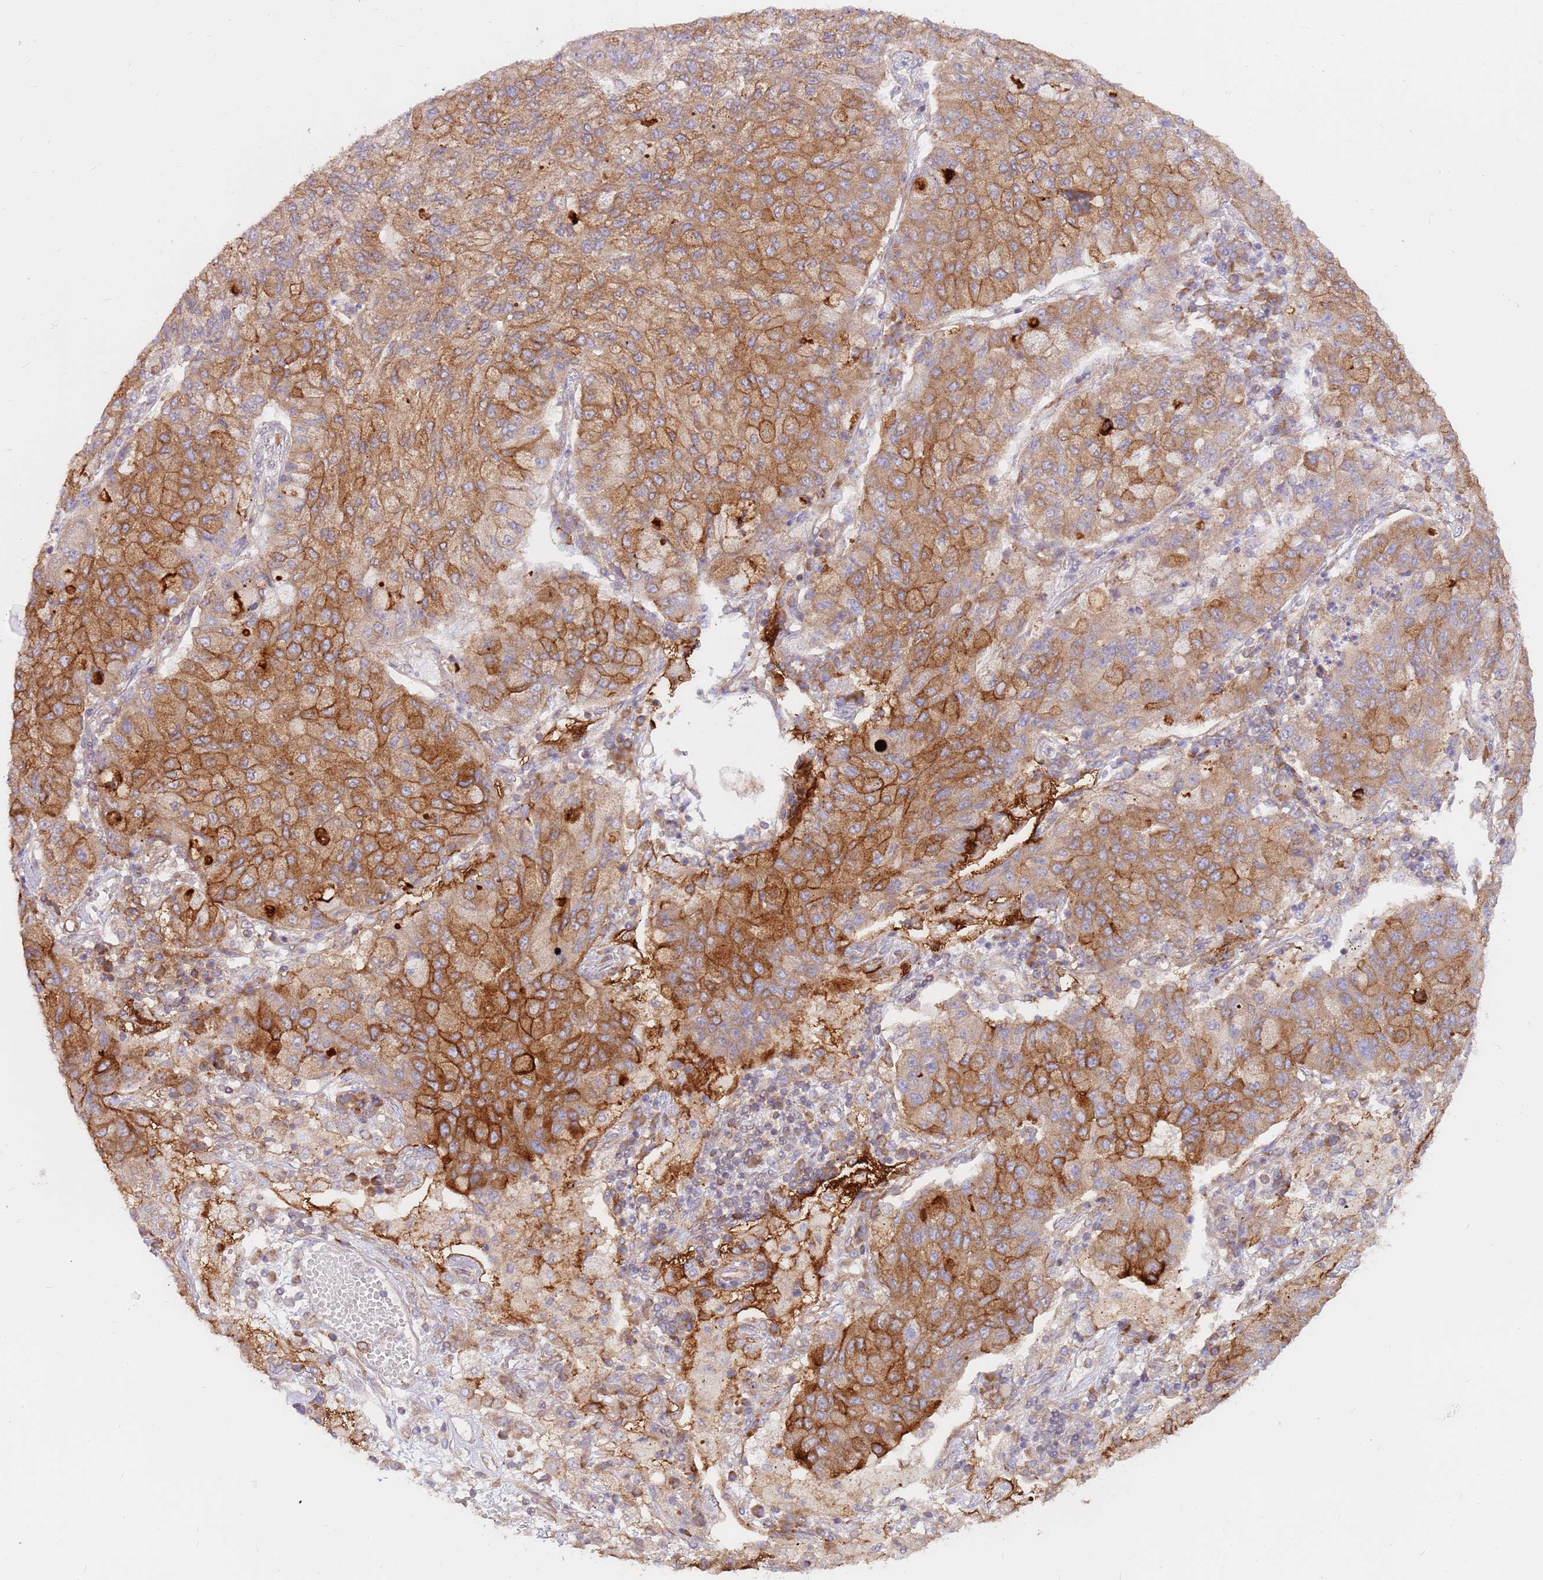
{"staining": {"intensity": "moderate", "quantity": ">75%", "location": "cytoplasmic/membranous"}, "tissue": "lung cancer", "cell_type": "Tumor cells", "image_type": "cancer", "snomed": [{"axis": "morphology", "description": "Squamous cell carcinoma, NOS"}, {"axis": "topography", "description": "Lung"}], "caption": "There is medium levels of moderate cytoplasmic/membranous staining in tumor cells of squamous cell carcinoma (lung), as demonstrated by immunohistochemical staining (brown color).", "gene": "DDX19B", "patient": {"sex": "male", "age": 74}}